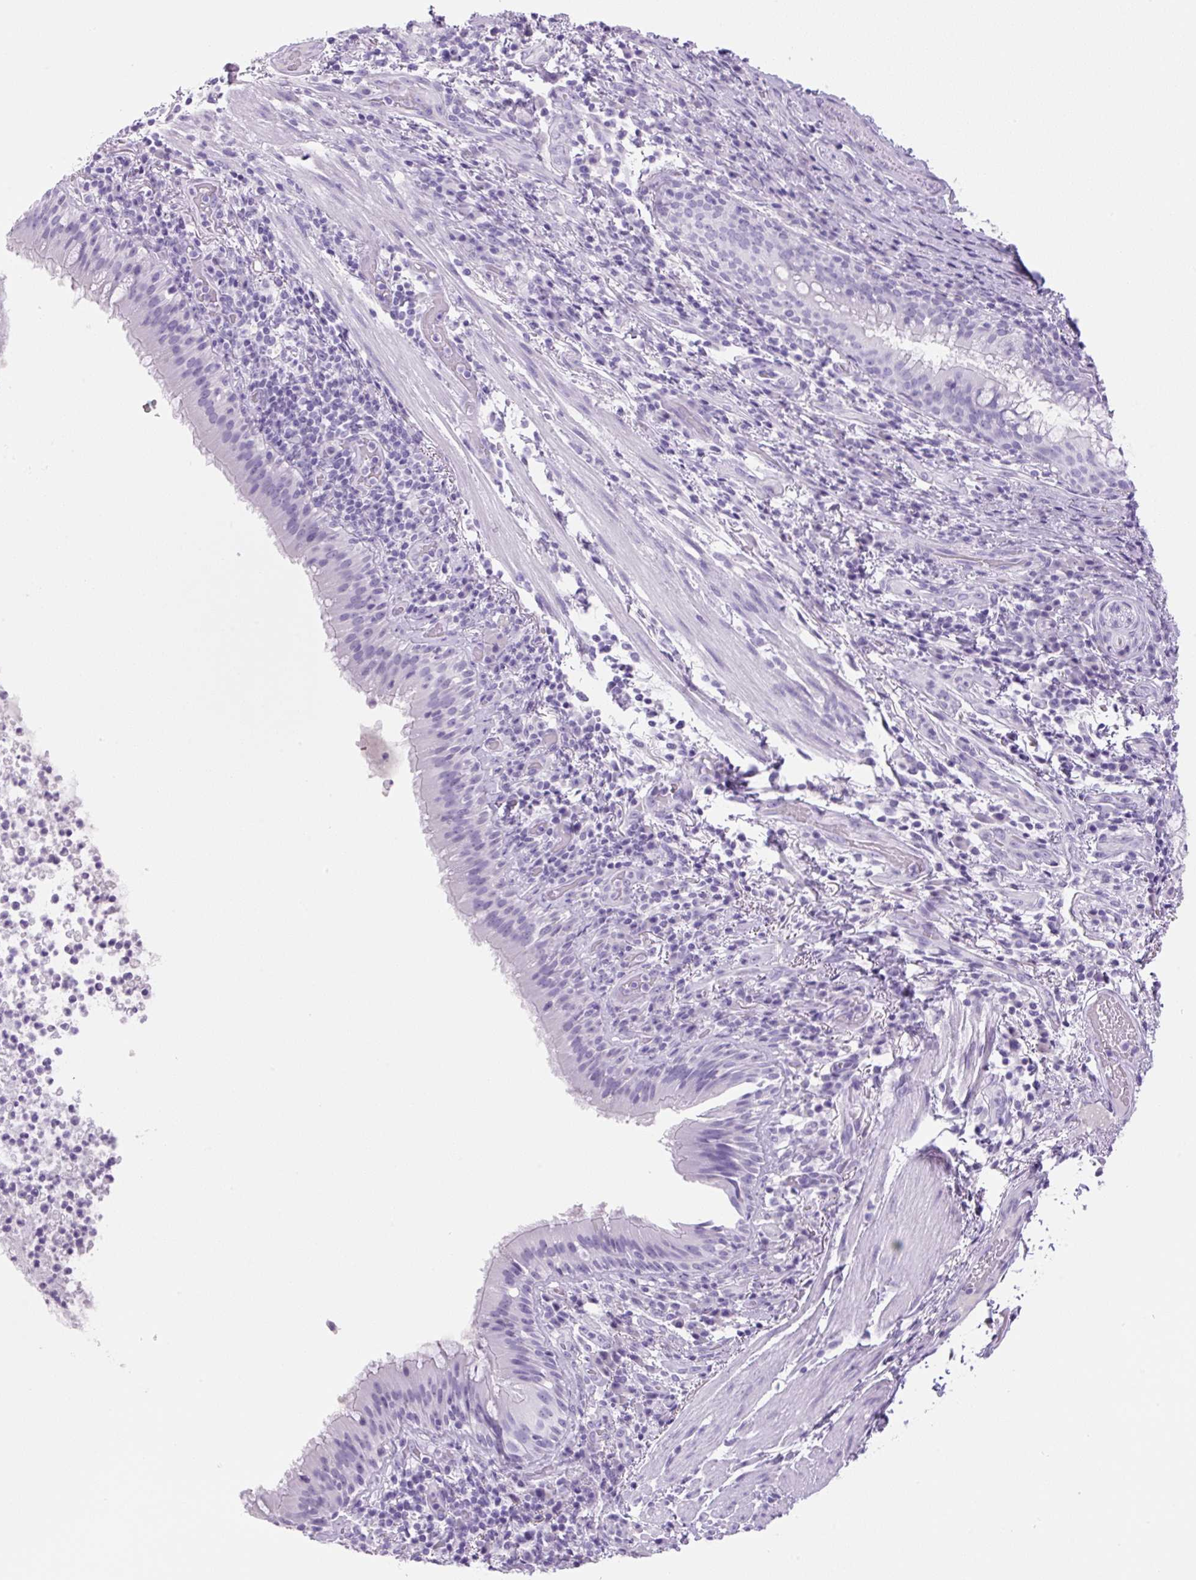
{"staining": {"intensity": "negative", "quantity": "none", "location": "none"}, "tissue": "bronchus", "cell_type": "Respiratory epithelial cells", "image_type": "normal", "snomed": [{"axis": "morphology", "description": "Normal tissue, NOS"}, {"axis": "topography", "description": "Cartilage tissue"}, {"axis": "topography", "description": "Bronchus"}], "caption": "IHC micrograph of normal bronchus stained for a protein (brown), which displays no positivity in respiratory epithelial cells.", "gene": "PRRT1", "patient": {"sex": "male", "age": 56}}